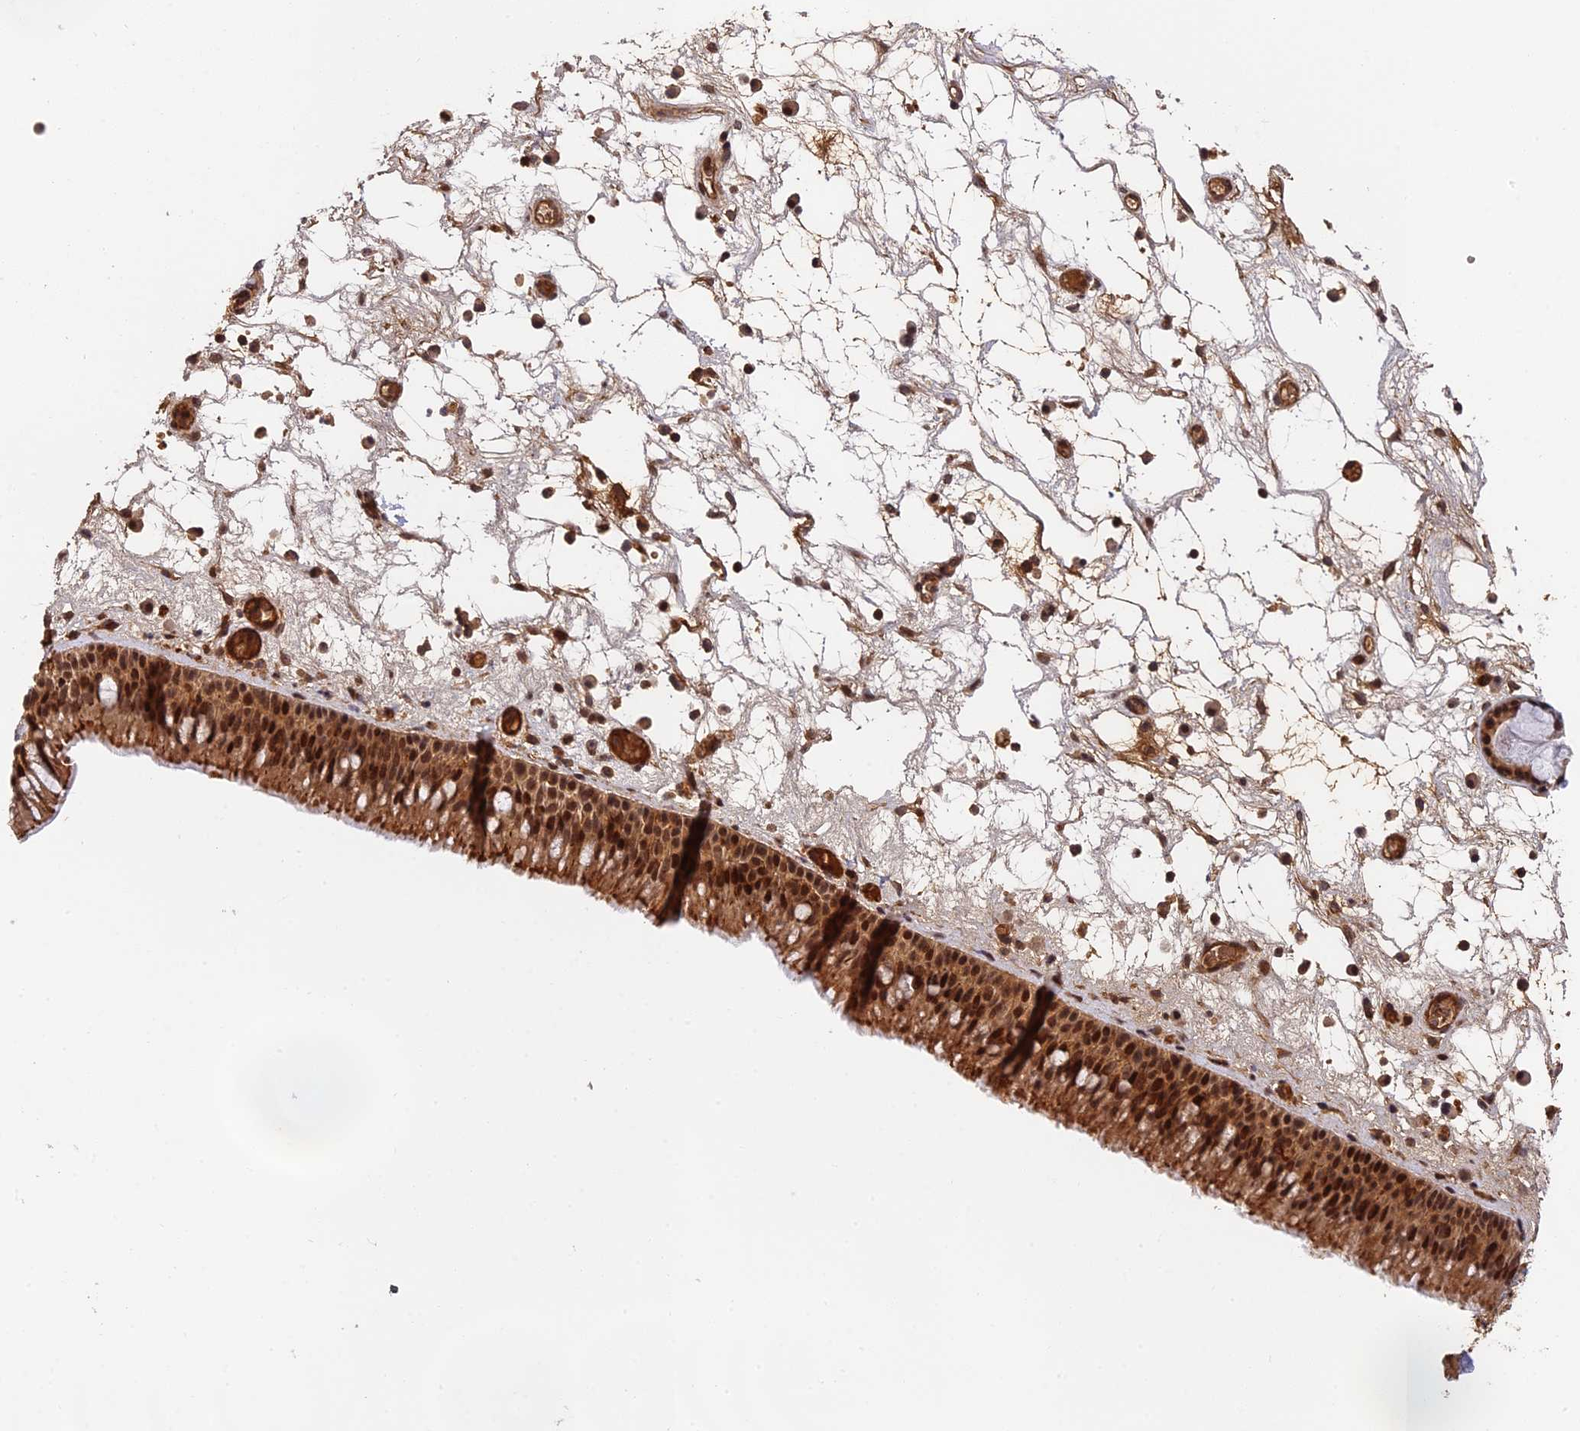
{"staining": {"intensity": "strong", "quantity": ">75%", "location": "cytoplasmic/membranous,nuclear"}, "tissue": "nasopharynx", "cell_type": "Respiratory epithelial cells", "image_type": "normal", "snomed": [{"axis": "morphology", "description": "Normal tissue, NOS"}, {"axis": "morphology", "description": "Inflammation, NOS"}, {"axis": "morphology", "description": "Malignant melanoma, Metastatic site"}, {"axis": "topography", "description": "Nasopharynx"}], "caption": "About >75% of respiratory epithelial cells in normal nasopharynx show strong cytoplasmic/membranous,nuclear protein expression as visualized by brown immunohistochemical staining.", "gene": "OSBPL1A", "patient": {"sex": "male", "age": 70}}